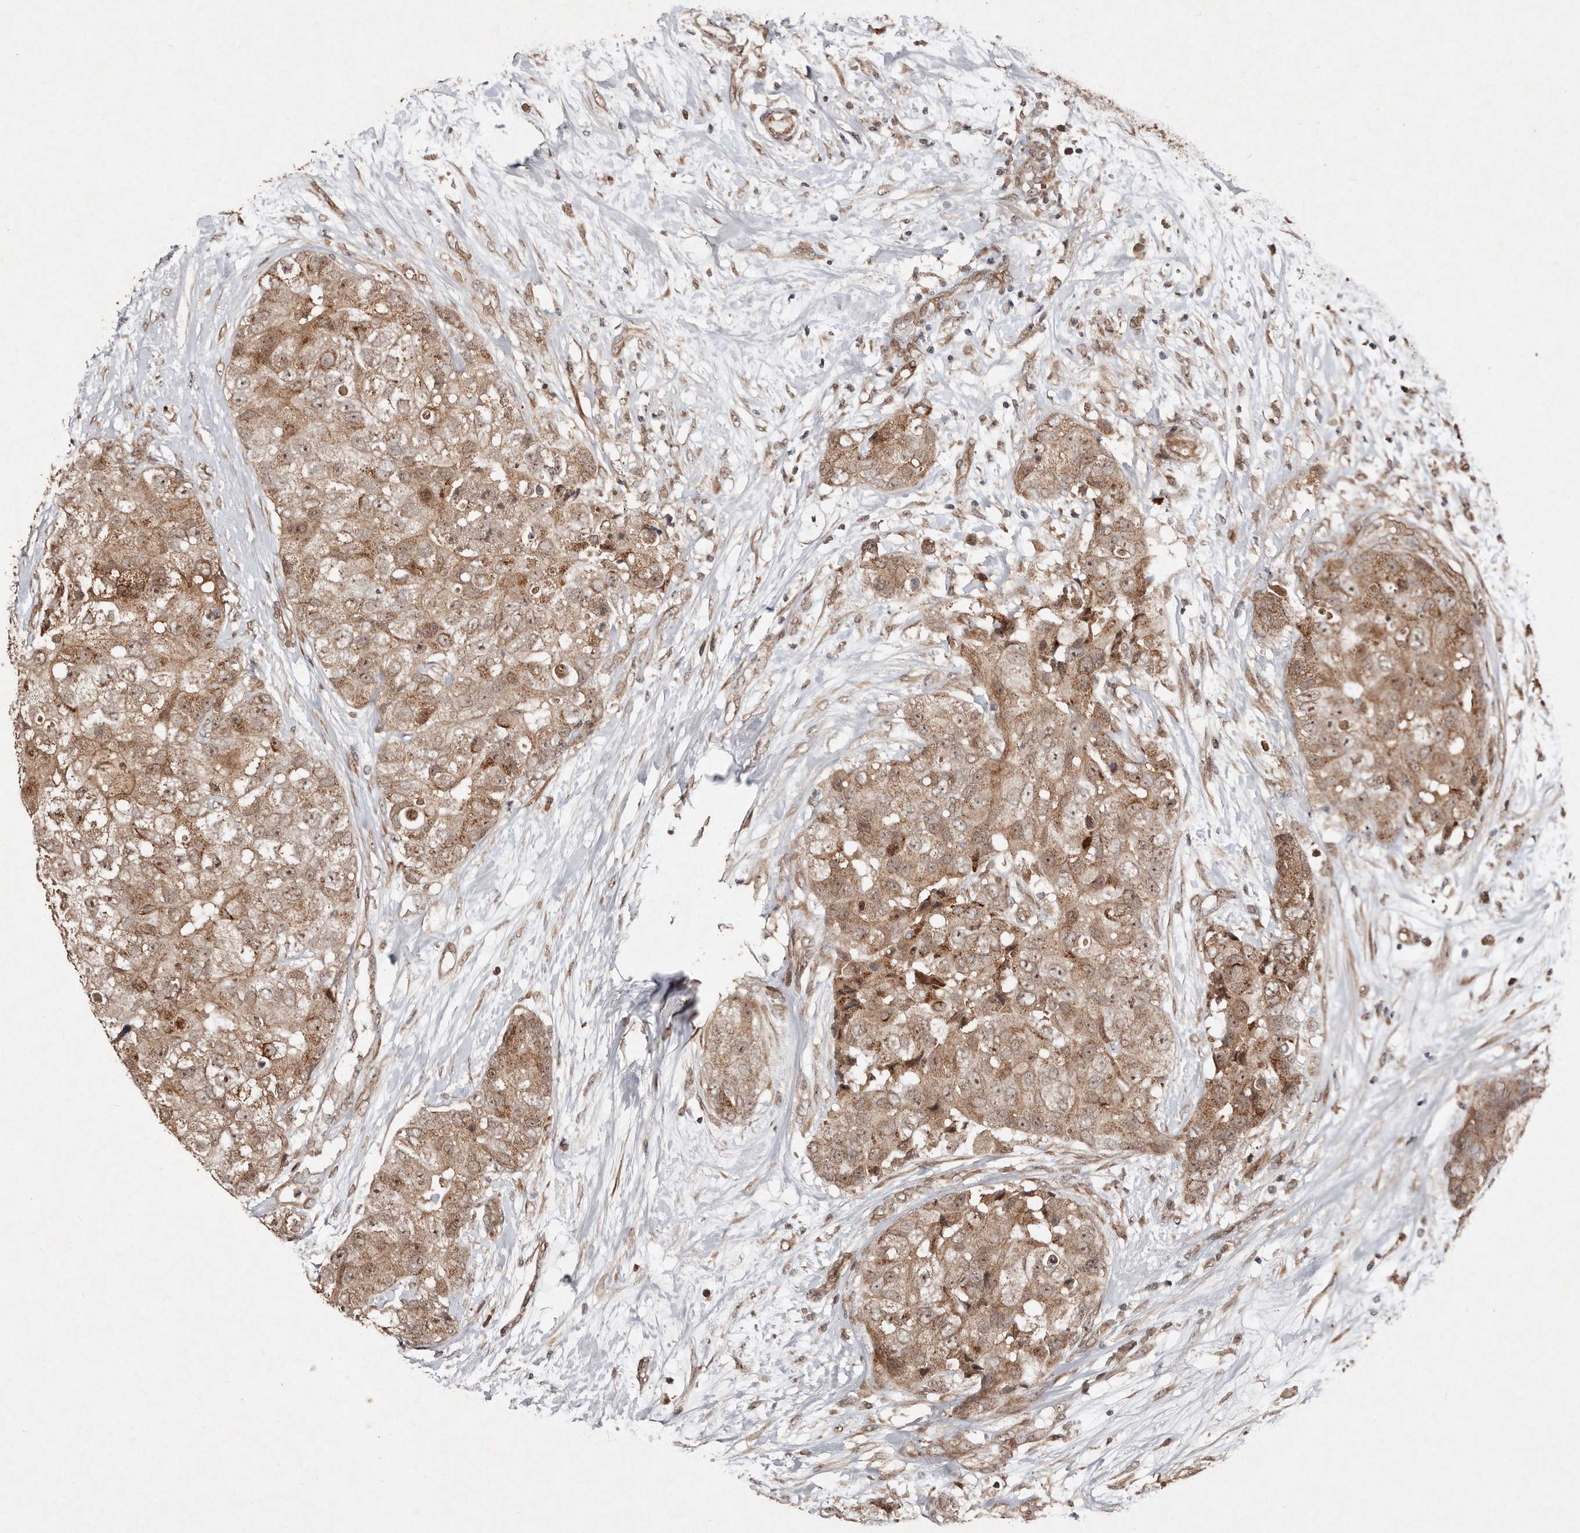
{"staining": {"intensity": "moderate", "quantity": ">75%", "location": "cytoplasmic/membranous"}, "tissue": "breast cancer", "cell_type": "Tumor cells", "image_type": "cancer", "snomed": [{"axis": "morphology", "description": "Duct carcinoma"}, {"axis": "topography", "description": "Breast"}], "caption": "Immunohistochemistry image of neoplastic tissue: human breast invasive ductal carcinoma stained using immunohistochemistry (IHC) exhibits medium levels of moderate protein expression localized specifically in the cytoplasmic/membranous of tumor cells, appearing as a cytoplasmic/membranous brown color.", "gene": "DIP2C", "patient": {"sex": "female", "age": 62}}